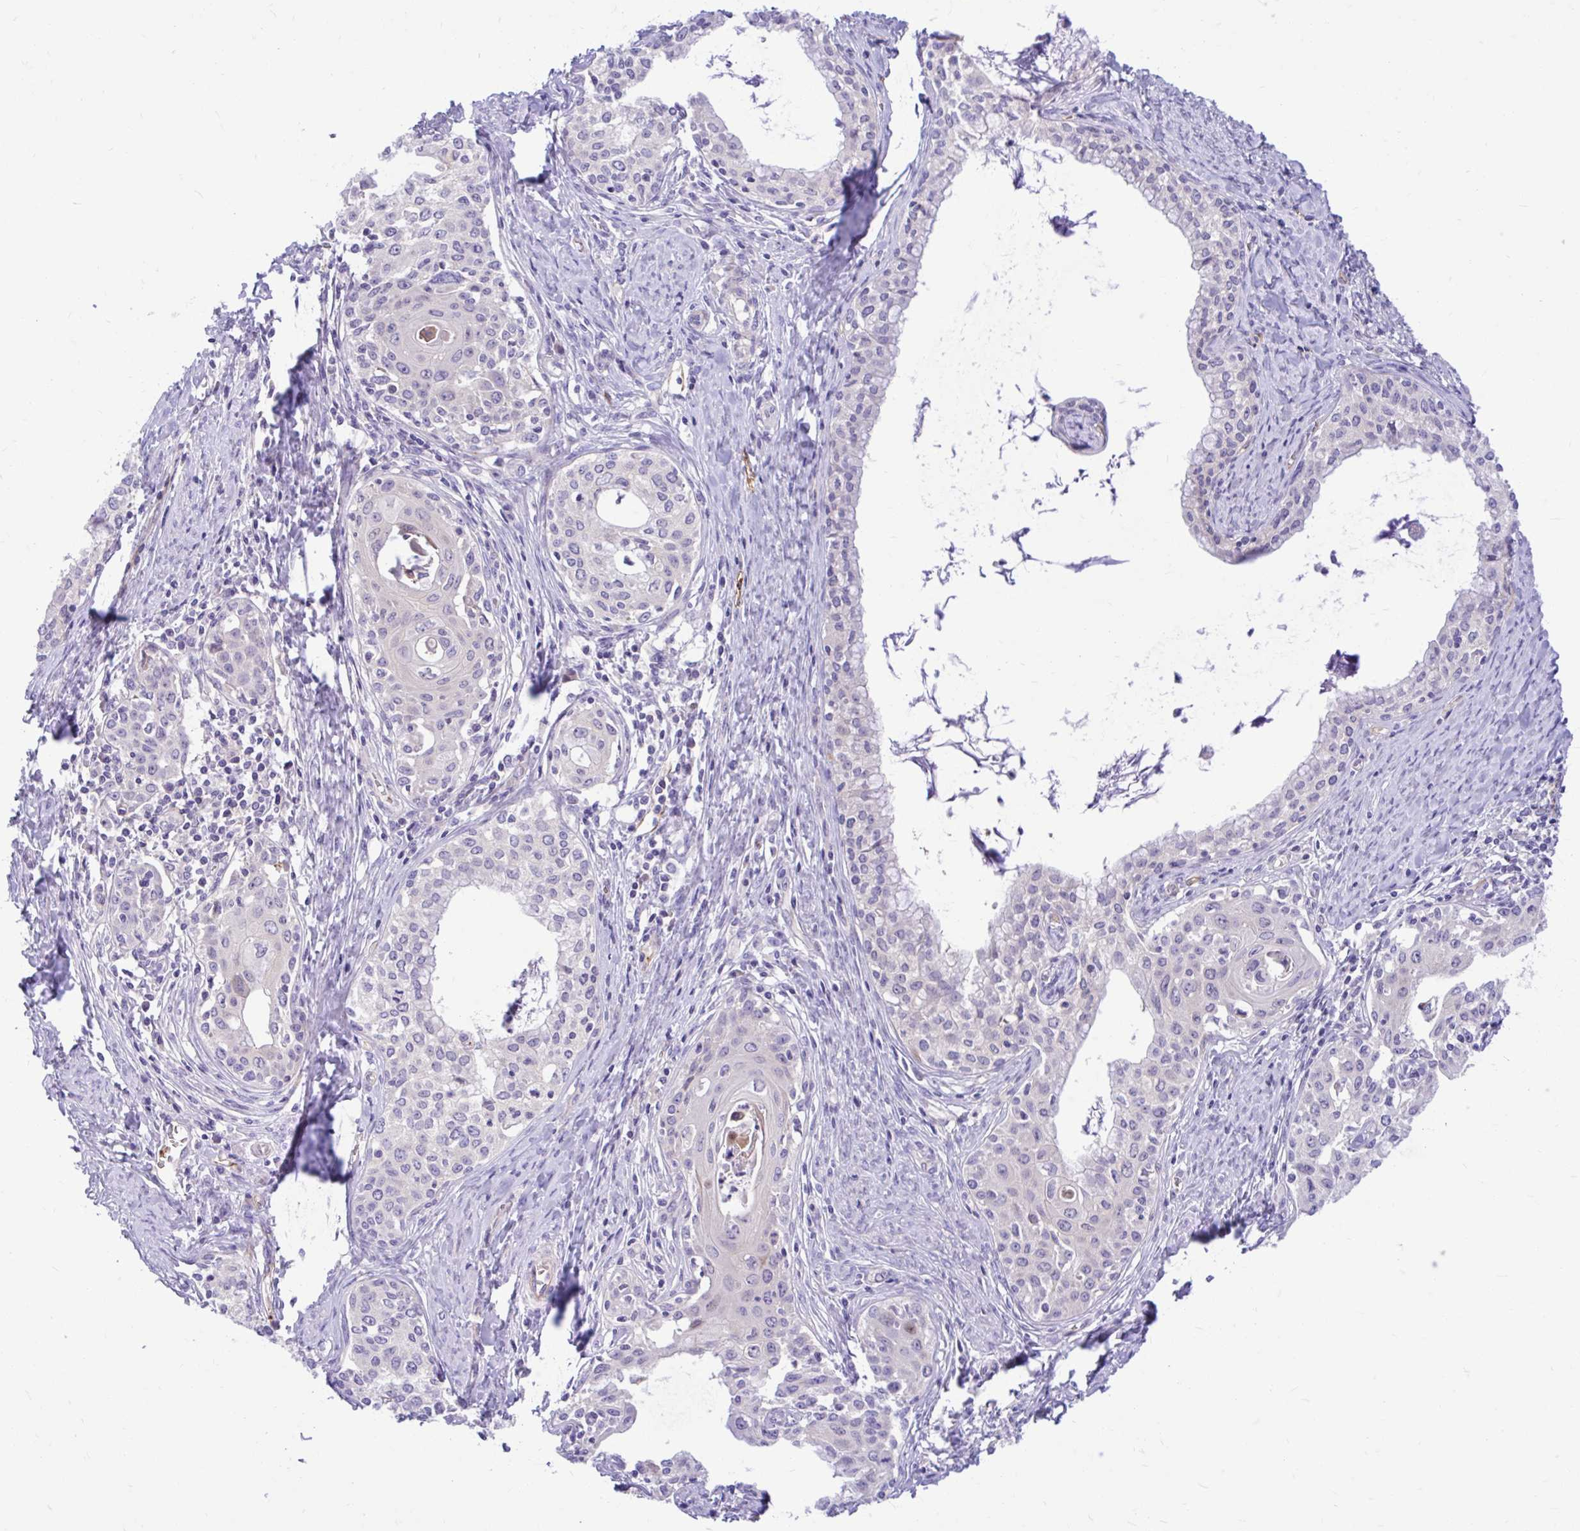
{"staining": {"intensity": "negative", "quantity": "none", "location": "none"}, "tissue": "cervical cancer", "cell_type": "Tumor cells", "image_type": "cancer", "snomed": [{"axis": "morphology", "description": "Squamous cell carcinoma, NOS"}, {"axis": "morphology", "description": "Adenocarcinoma, NOS"}, {"axis": "topography", "description": "Cervix"}], "caption": "Tumor cells show no significant protein expression in squamous cell carcinoma (cervical).", "gene": "ESPNL", "patient": {"sex": "female", "age": 52}}